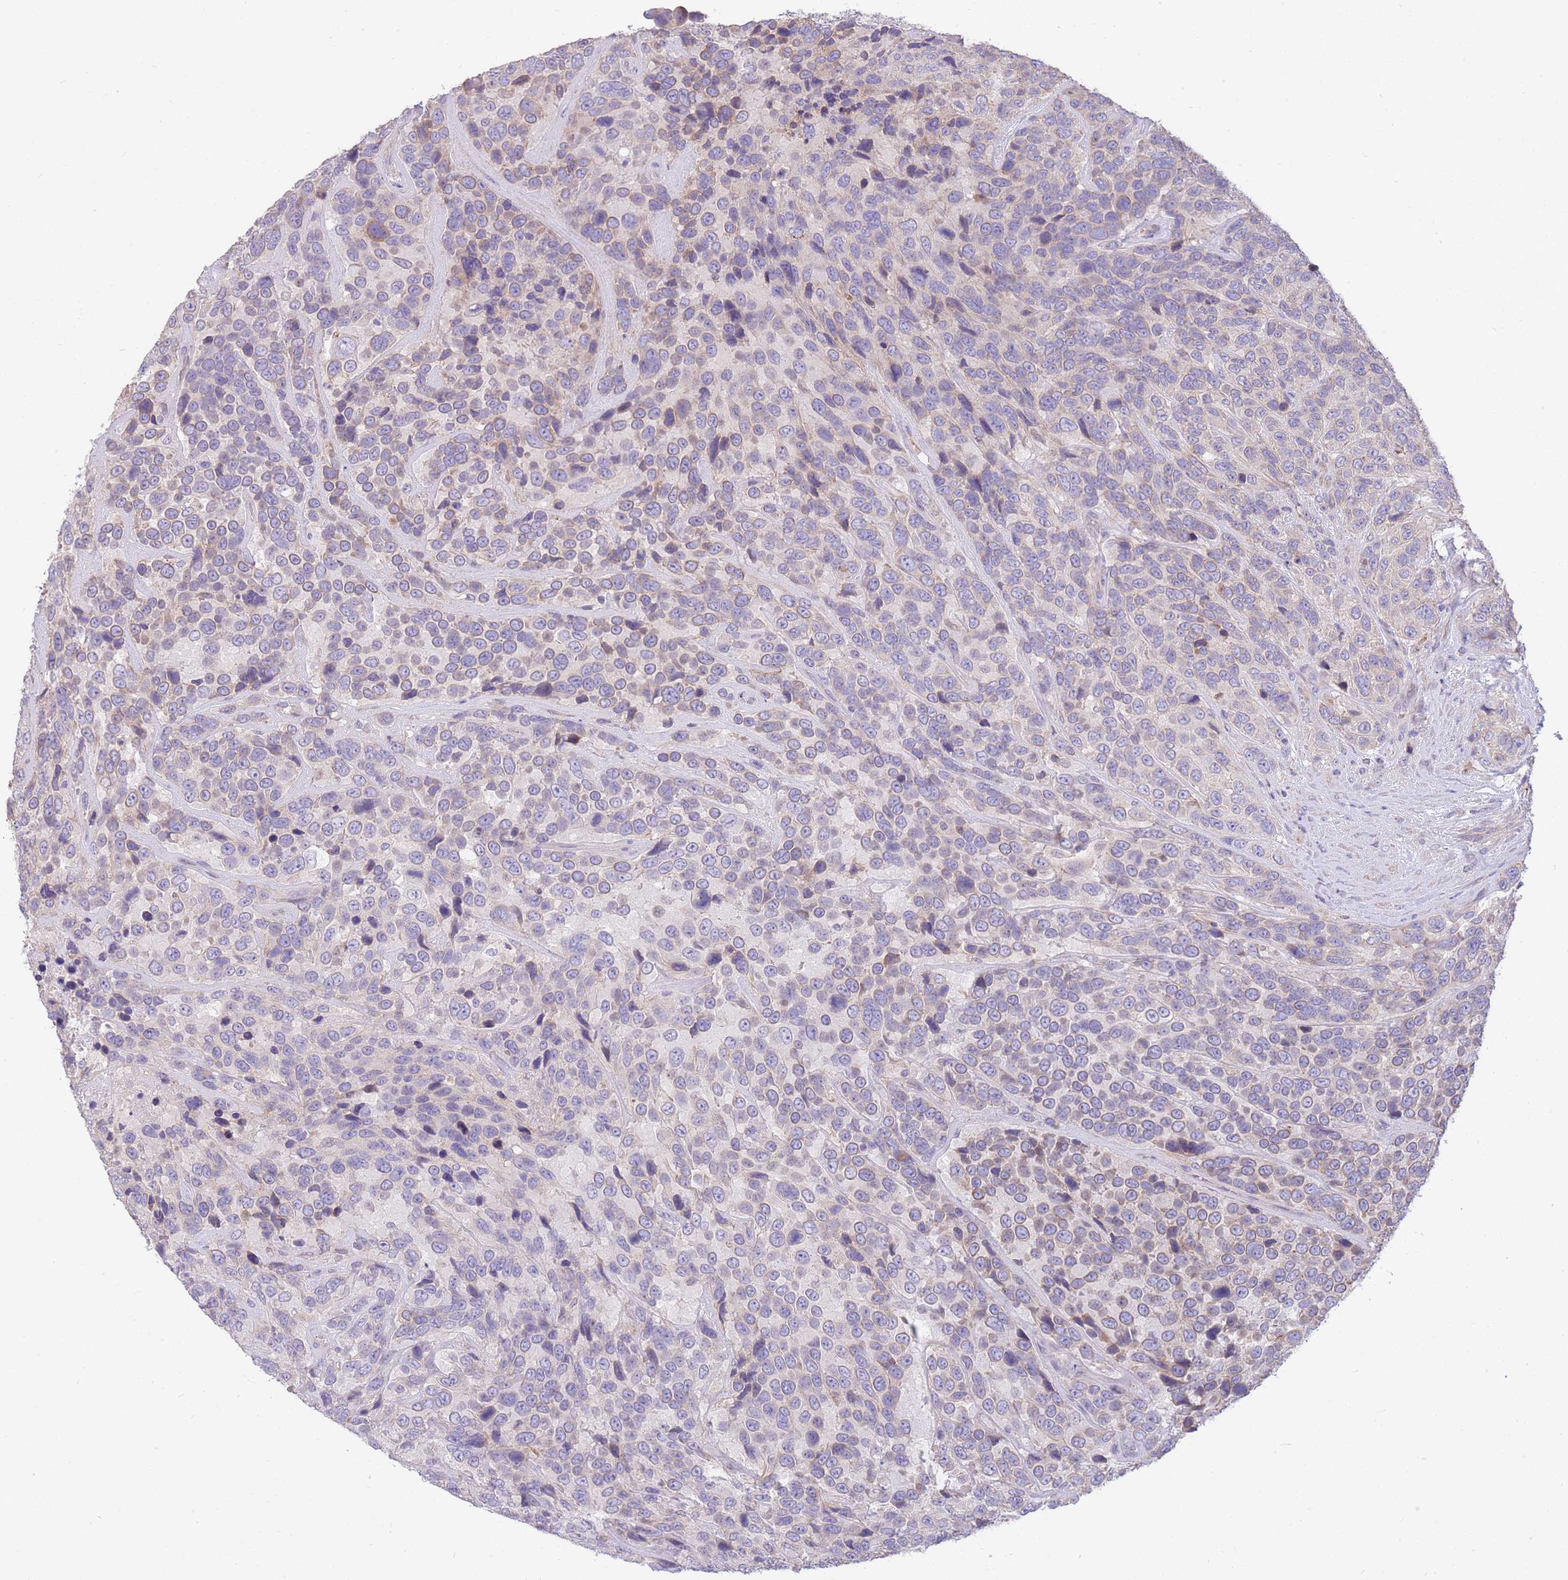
{"staining": {"intensity": "negative", "quantity": "none", "location": "none"}, "tissue": "urothelial cancer", "cell_type": "Tumor cells", "image_type": "cancer", "snomed": [{"axis": "morphology", "description": "Urothelial carcinoma, High grade"}, {"axis": "topography", "description": "Urinary bladder"}], "caption": "IHC micrograph of neoplastic tissue: human high-grade urothelial carcinoma stained with DAB (3,3'-diaminobenzidine) demonstrates no significant protein staining in tumor cells. (DAB (3,3'-diaminobenzidine) immunohistochemistry (IHC) visualized using brightfield microscopy, high magnification).", "gene": "OR5T1", "patient": {"sex": "female", "age": 70}}